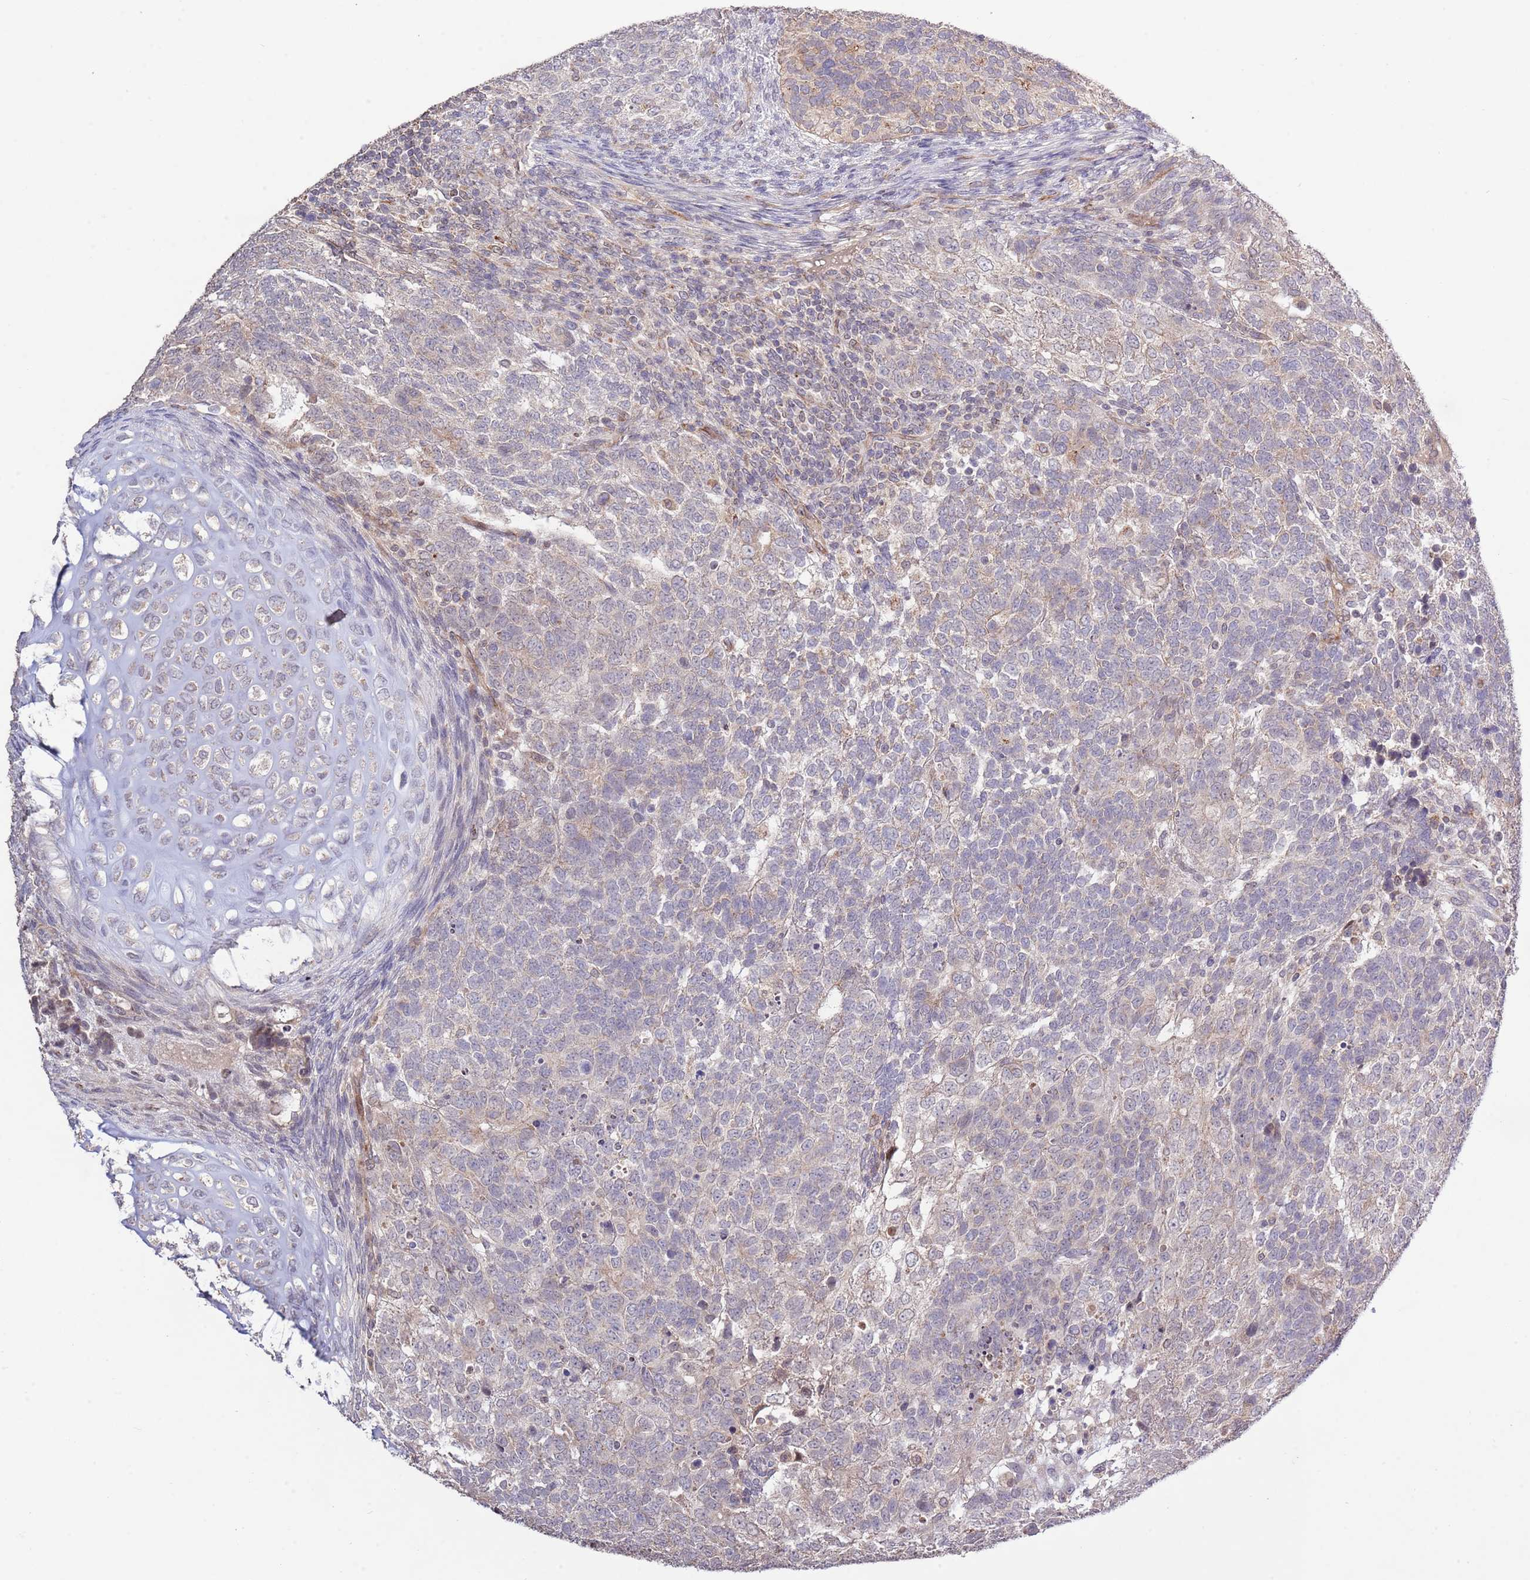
{"staining": {"intensity": "weak", "quantity": "<25%", "location": "cytoplasmic/membranous"}, "tissue": "testis cancer", "cell_type": "Tumor cells", "image_type": "cancer", "snomed": [{"axis": "morphology", "description": "Carcinoma, Embryonal, NOS"}, {"axis": "topography", "description": "Testis"}], "caption": "Immunohistochemical staining of testis cancer reveals no significant positivity in tumor cells.", "gene": "IVD", "patient": {"sex": "male", "age": 23}}